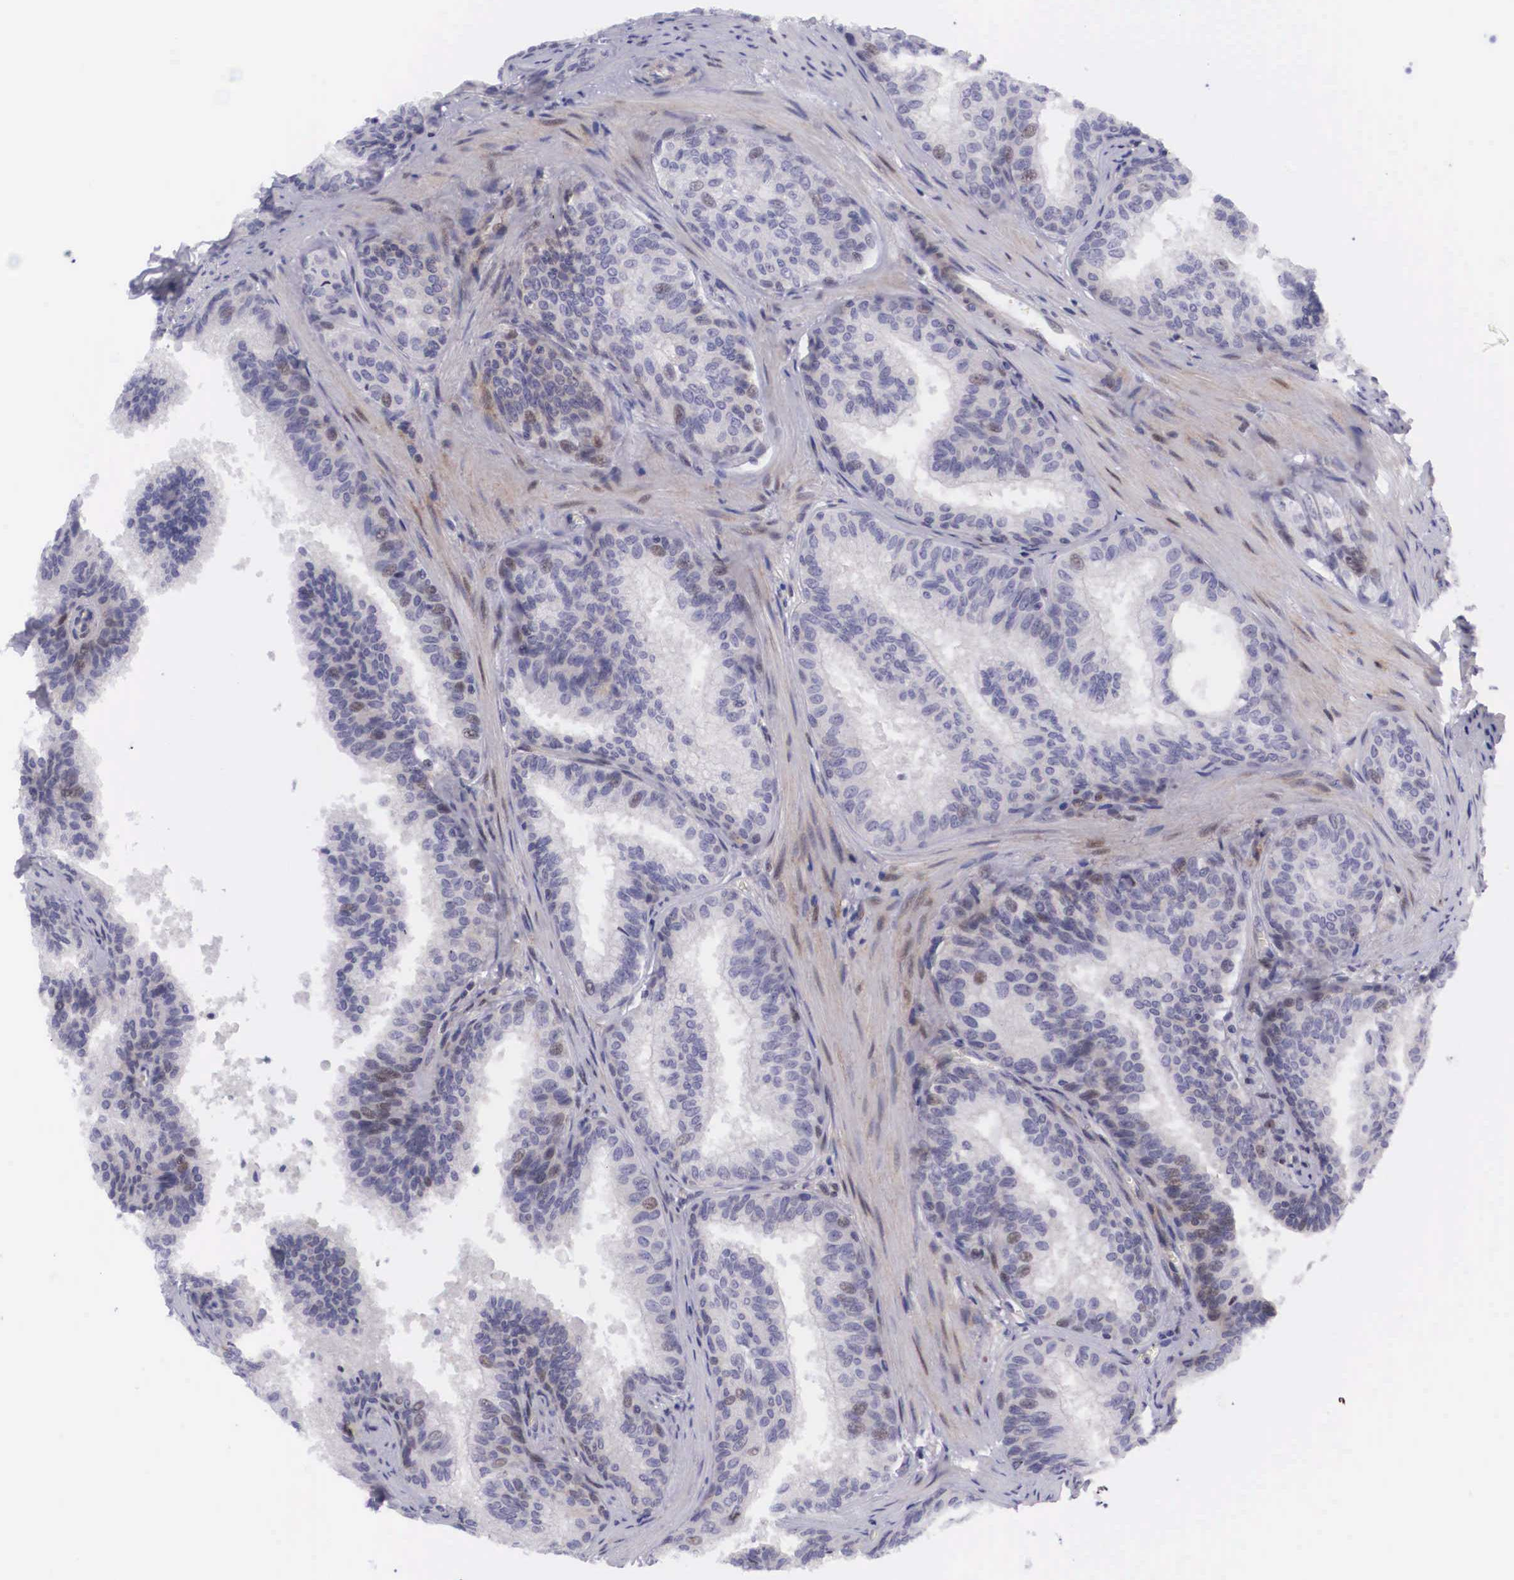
{"staining": {"intensity": "weak", "quantity": "<25%", "location": "cytoplasmic/membranous,nuclear"}, "tissue": "prostate", "cell_type": "Glandular cells", "image_type": "normal", "snomed": [{"axis": "morphology", "description": "Normal tissue, NOS"}, {"axis": "topography", "description": "Prostate"}], "caption": "The image reveals no staining of glandular cells in unremarkable prostate. Nuclei are stained in blue.", "gene": "EMID1", "patient": {"sex": "male", "age": 68}}